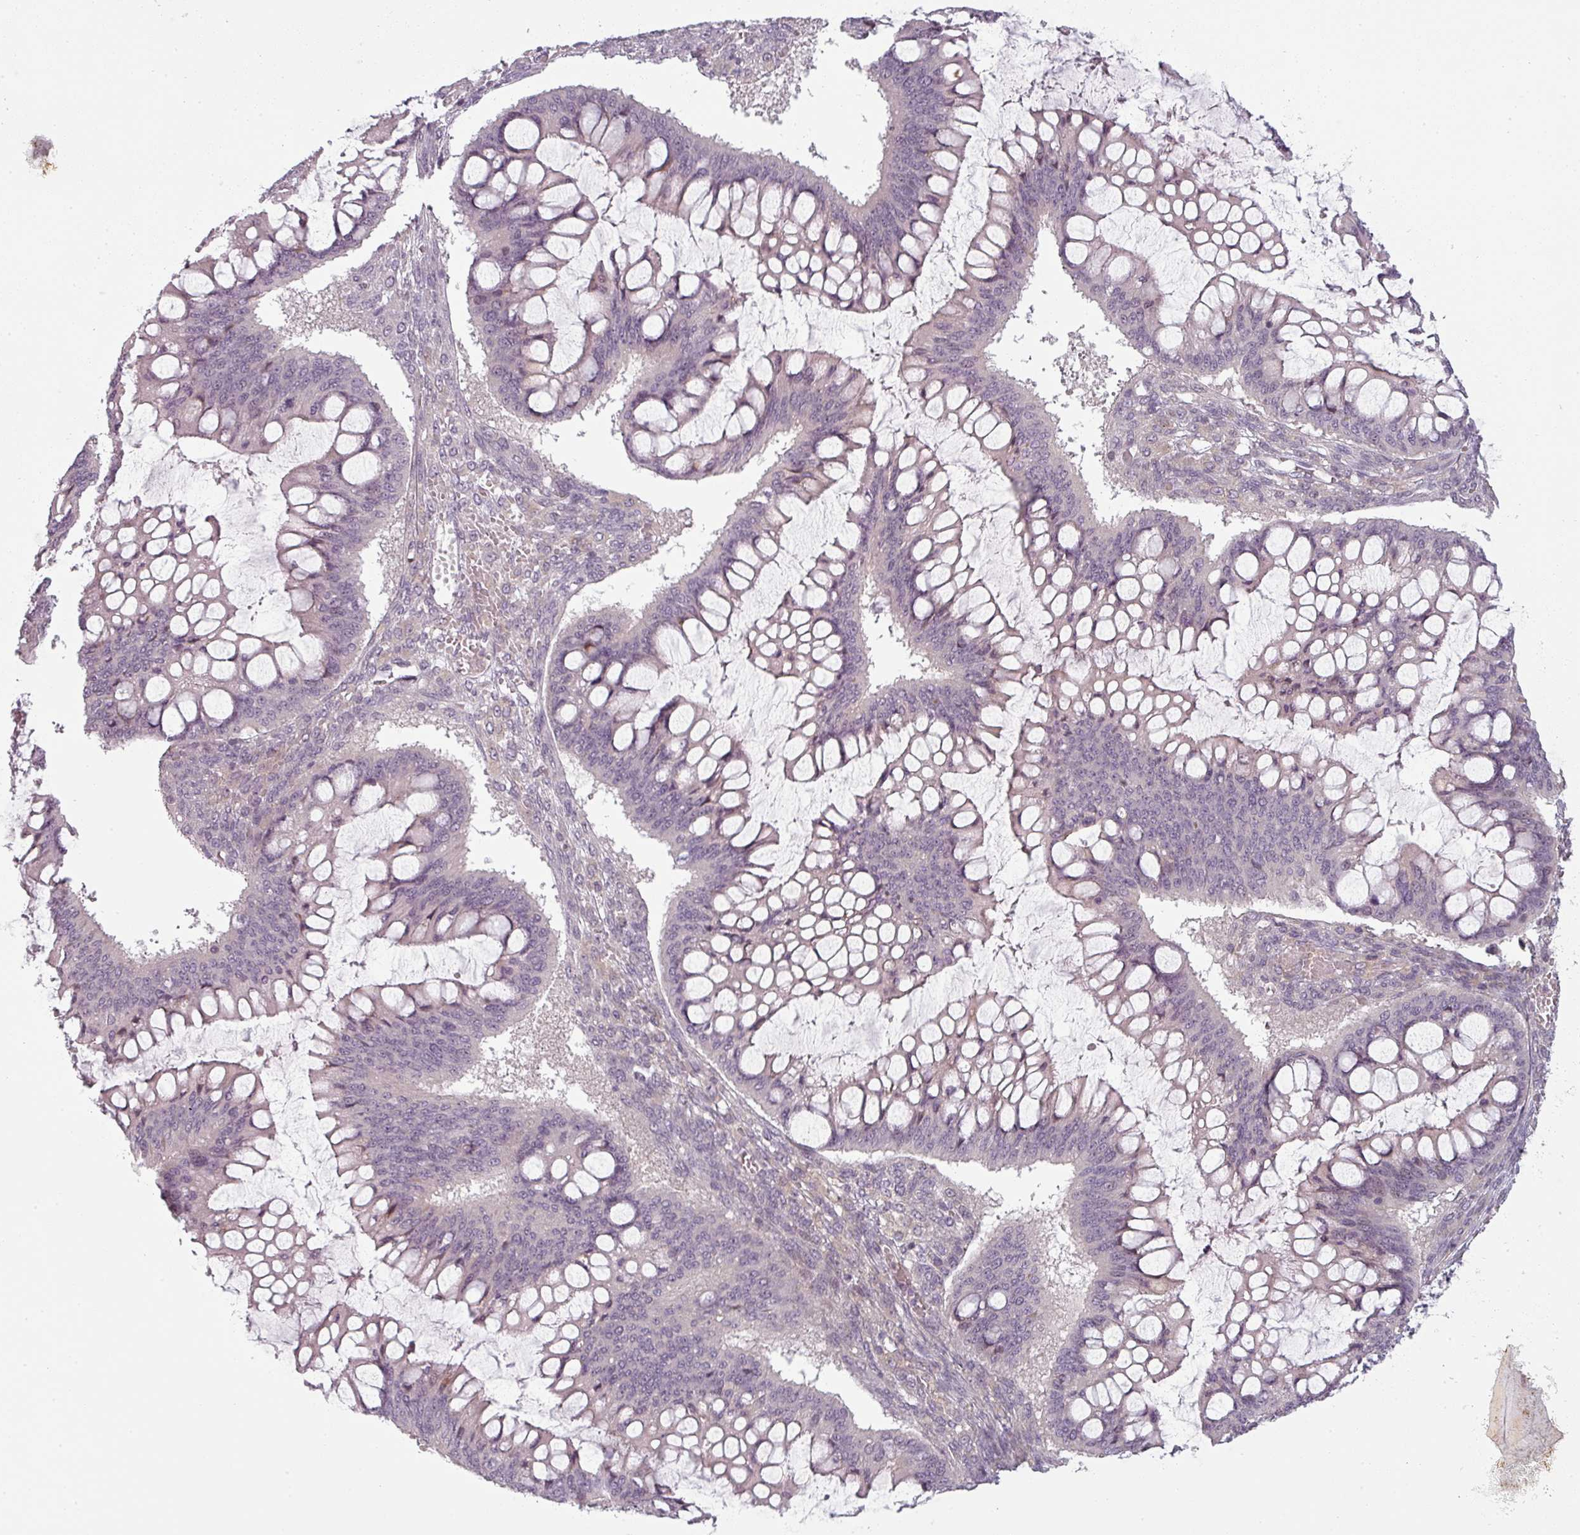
{"staining": {"intensity": "negative", "quantity": "none", "location": "none"}, "tissue": "ovarian cancer", "cell_type": "Tumor cells", "image_type": "cancer", "snomed": [{"axis": "morphology", "description": "Cystadenocarcinoma, mucinous, NOS"}, {"axis": "topography", "description": "Ovary"}], "caption": "An image of human ovarian cancer is negative for staining in tumor cells.", "gene": "SLC16A9", "patient": {"sex": "female", "age": 73}}